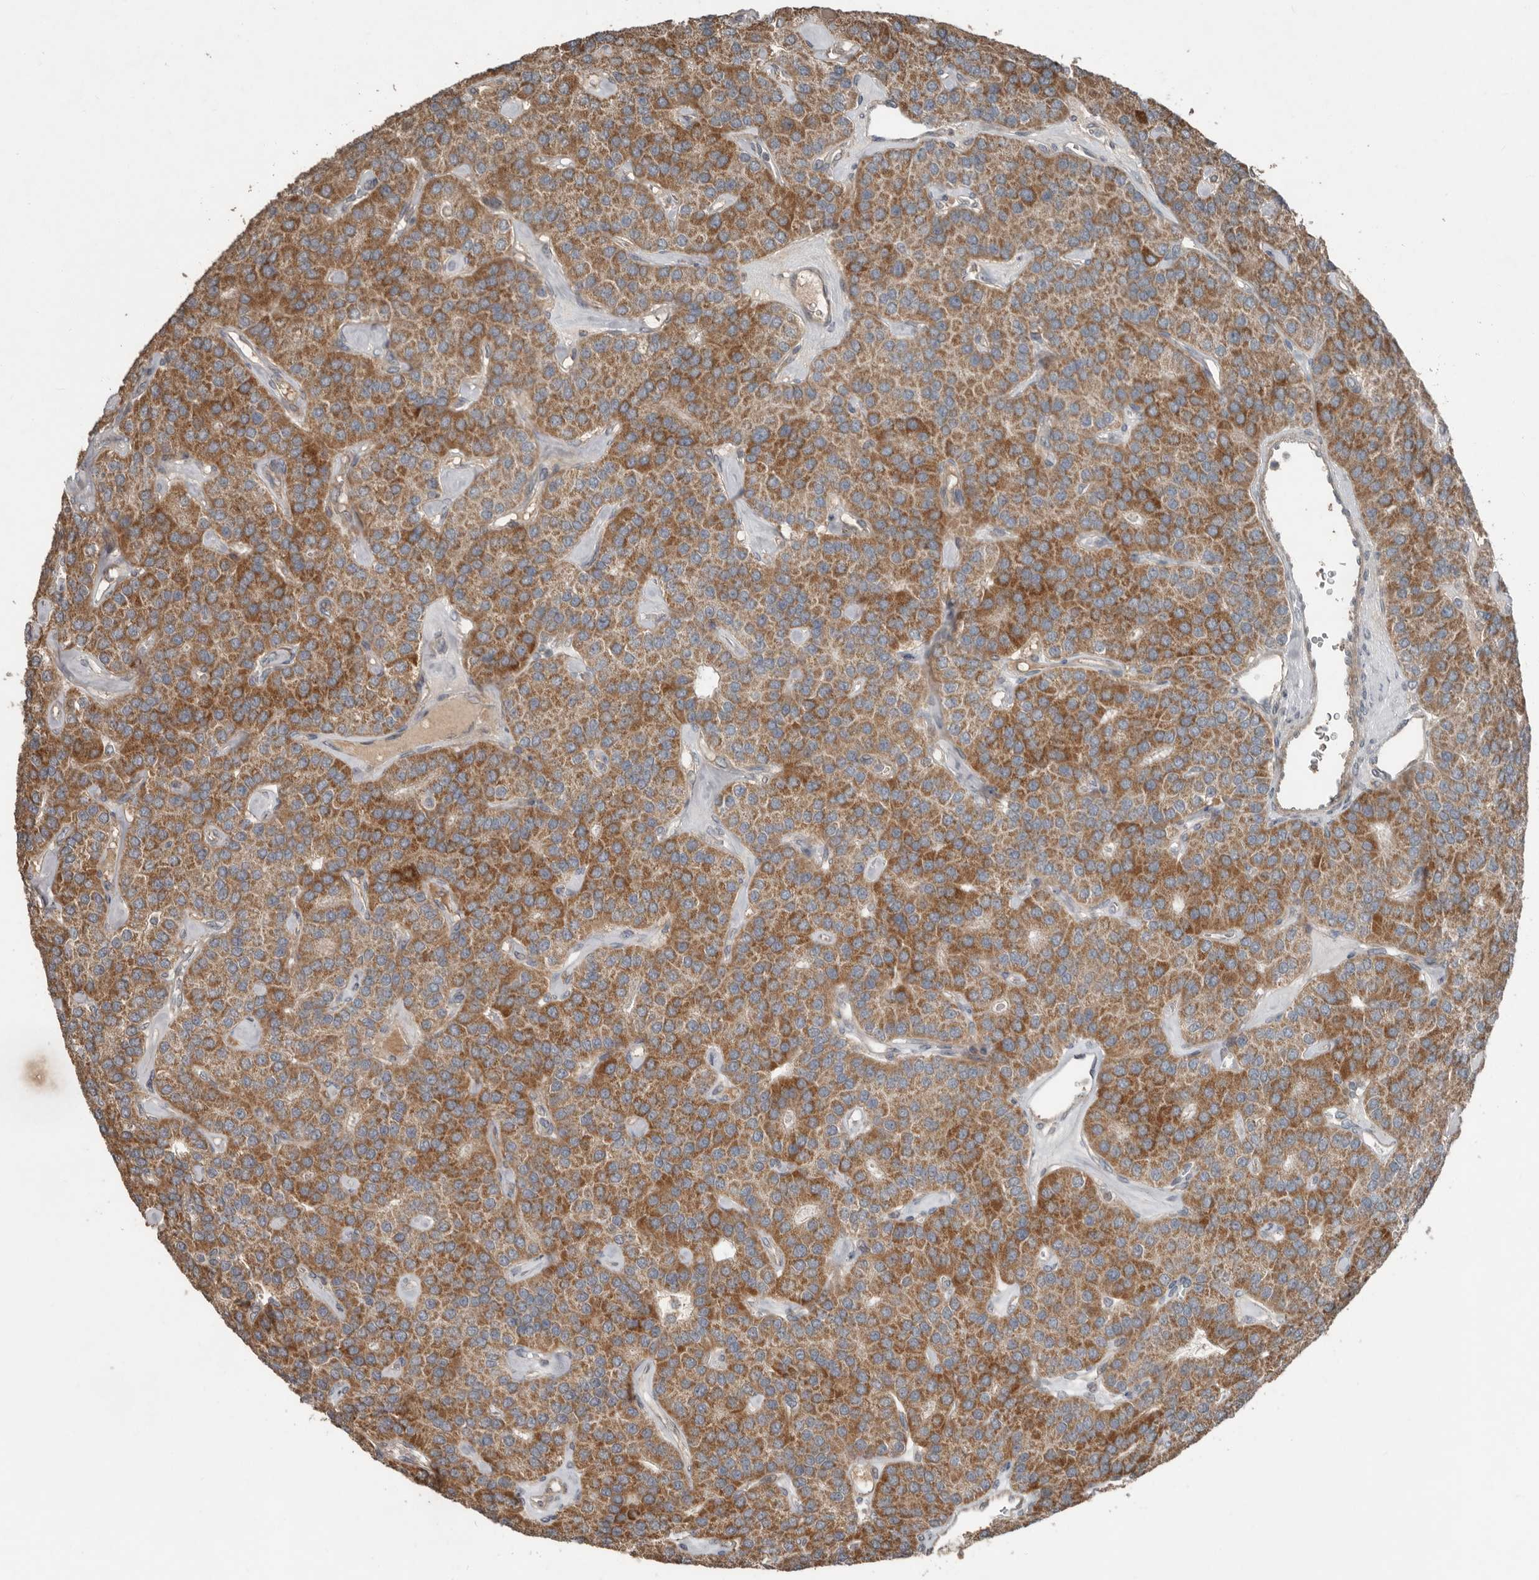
{"staining": {"intensity": "moderate", "quantity": ">75%", "location": "cytoplasmic/membranous"}, "tissue": "parathyroid gland", "cell_type": "Glandular cells", "image_type": "normal", "snomed": [{"axis": "morphology", "description": "Normal tissue, NOS"}, {"axis": "morphology", "description": "Adenoma, NOS"}, {"axis": "topography", "description": "Parathyroid gland"}], "caption": "A brown stain shows moderate cytoplasmic/membranous positivity of a protein in glandular cells of normal parathyroid gland. (IHC, brightfield microscopy, high magnification).", "gene": "SLC6A7", "patient": {"sex": "female", "age": 86}}